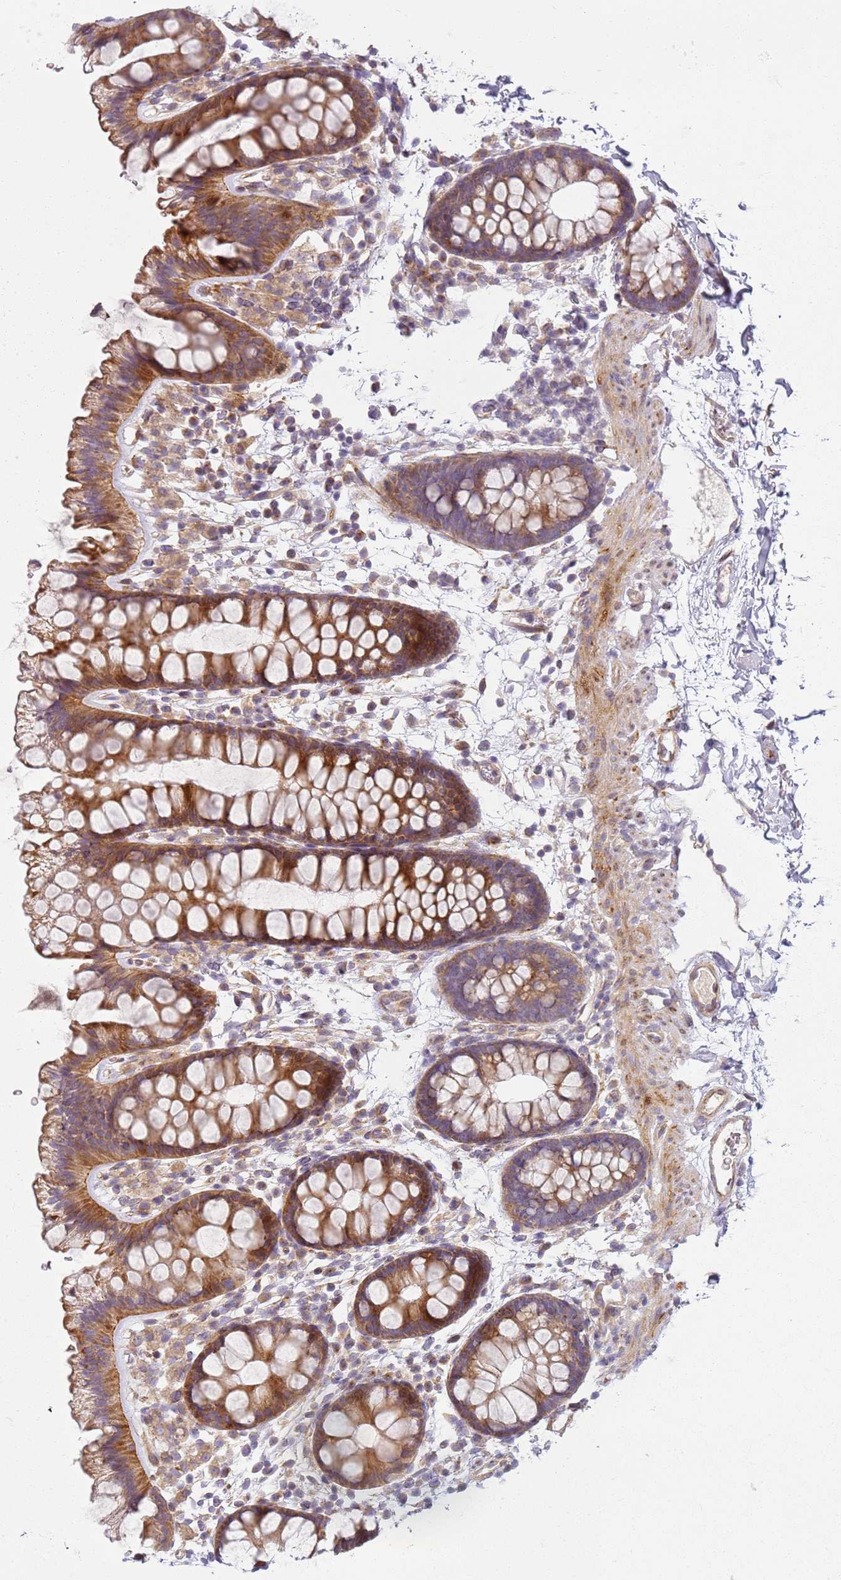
{"staining": {"intensity": "weak", "quantity": ">75%", "location": "cytoplasmic/membranous"}, "tissue": "colon", "cell_type": "Endothelial cells", "image_type": "normal", "snomed": [{"axis": "morphology", "description": "Normal tissue, NOS"}, {"axis": "topography", "description": "Colon"}], "caption": "The histopathology image exhibits staining of normal colon, revealing weak cytoplasmic/membranous protein positivity (brown color) within endothelial cells. (Stains: DAB in brown, nuclei in blue, Microscopy: brightfield microscopy at high magnification).", "gene": "TMEM200C", "patient": {"sex": "female", "age": 62}}